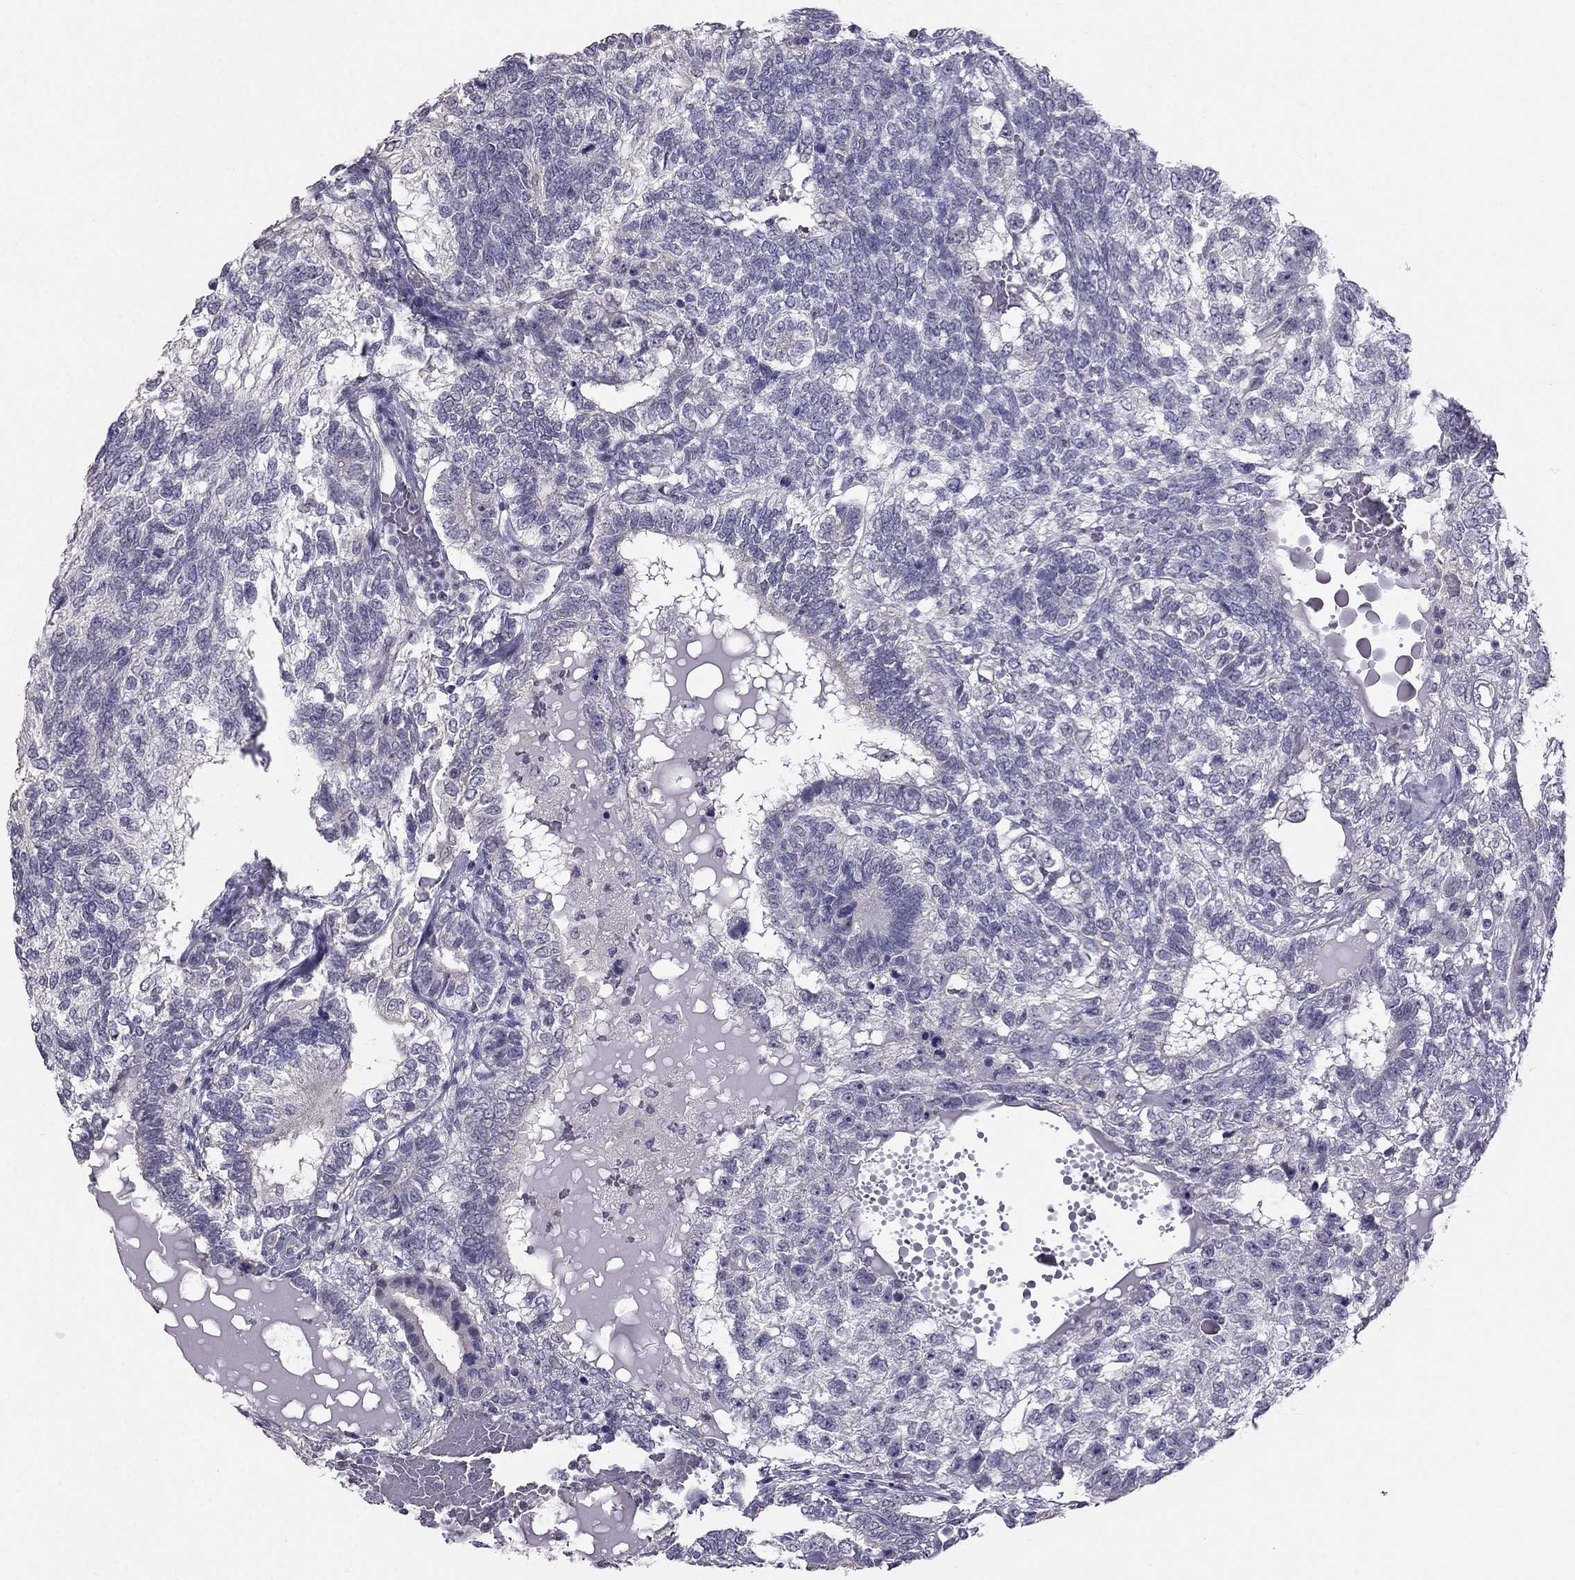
{"staining": {"intensity": "negative", "quantity": "none", "location": "none"}, "tissue": "testis cancer", "cell_type": "Tumor cells", "image_type": "cancer", "snomed": [{"axis": "morphology", "description": "Seminoma, NOS"}, {"axis": "morphology", "description": "Carcinoma, Embryonal, NOS"}, {"axis": "topography", "description": "Testis"}], "caption": "Embryonal carcinoma (testis) was stained to show a protein in brown. There is no significant positivity in tumor cells.", "gene": "HSFX1", "patient": {"sex": "male", "age": 41}}